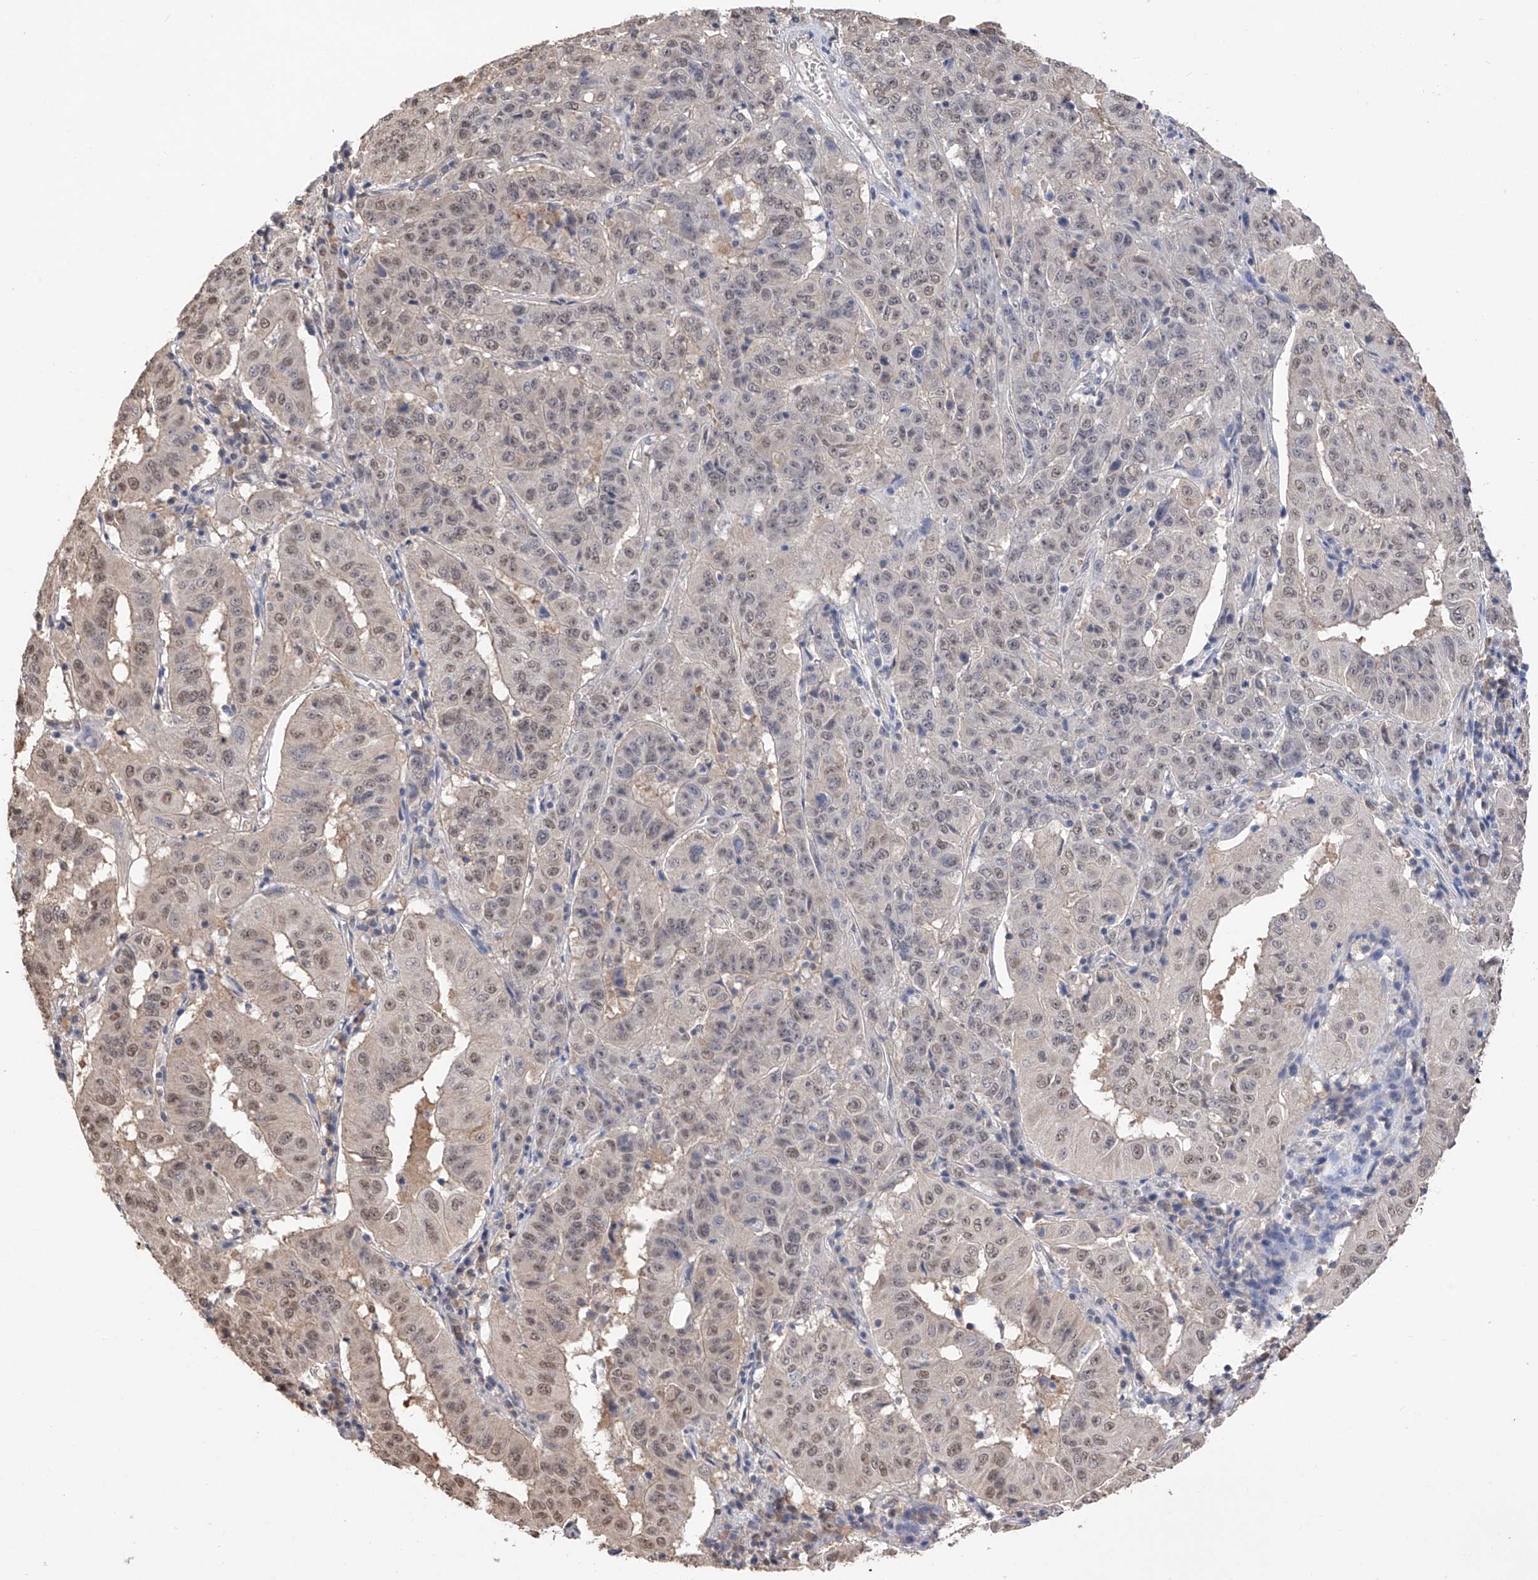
{"staining": {"intensity": "weak", "quantity": "25%-75%", "location": "nuclear"}, "tissue": "pancreatic cancer", "cell_type": "Tumor cells", "image_type": "cancer", "snomed": [{"axis": "morphology", "description": "Adenocarcinoma, NOS"}, {"axis": "topography", "description": "Pancreas"}], "caption": "High-magnification brightfield microscopy of adenocarcinoma (pancreatic) stained with DAB (brown) and counterstained with hematoxylin (blue). tumor cells exhibit weak nuclear staining is appreciated in approximately25%-75% of cells.", "gene": "DMAP1", "patient": {"sex": "male", "age": 63}}